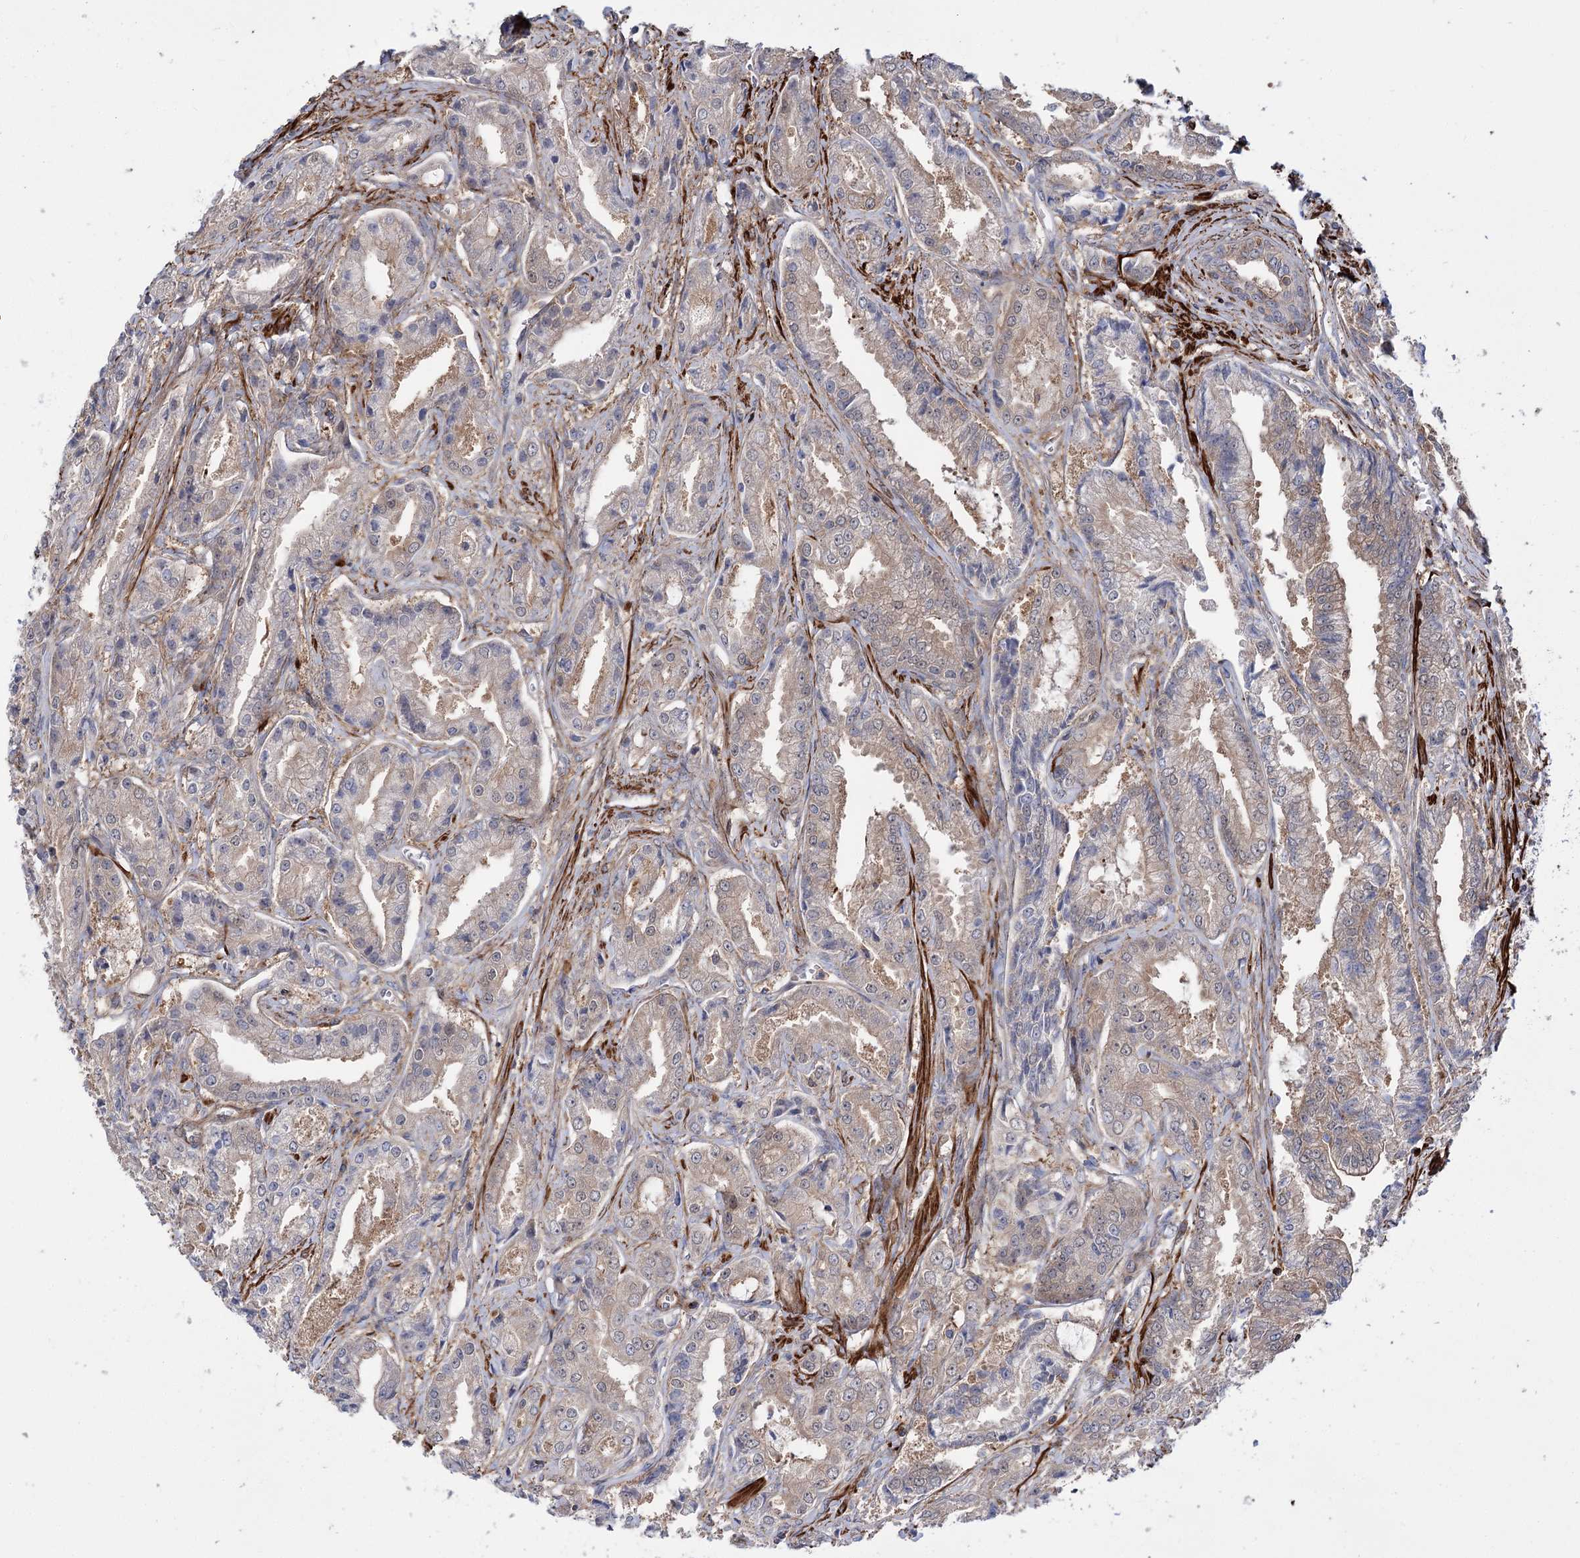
{"staining": {"intensity": "weak", "quantity": "25%-75%", "location": "cytoplasmic/membranous"}, "tissue": "prostate cancer", "cell_type": "Tumor cells", "image_type": "cancer", "snomed": [{"axis": "morphology", "description": "Adenocarcinoma, High grade"}, {"axis": "topography", "description": "Prostate"}], "caption": "Immunohistochemical staining of human adenocarcinoma (high-grade) (prostate) displays low levels of weak cytoplasmic/membranous protein expression in about 25%-75% of tumor cells.", "gene": "DPP3", "patient": {"sex": "male", "age": 72}}